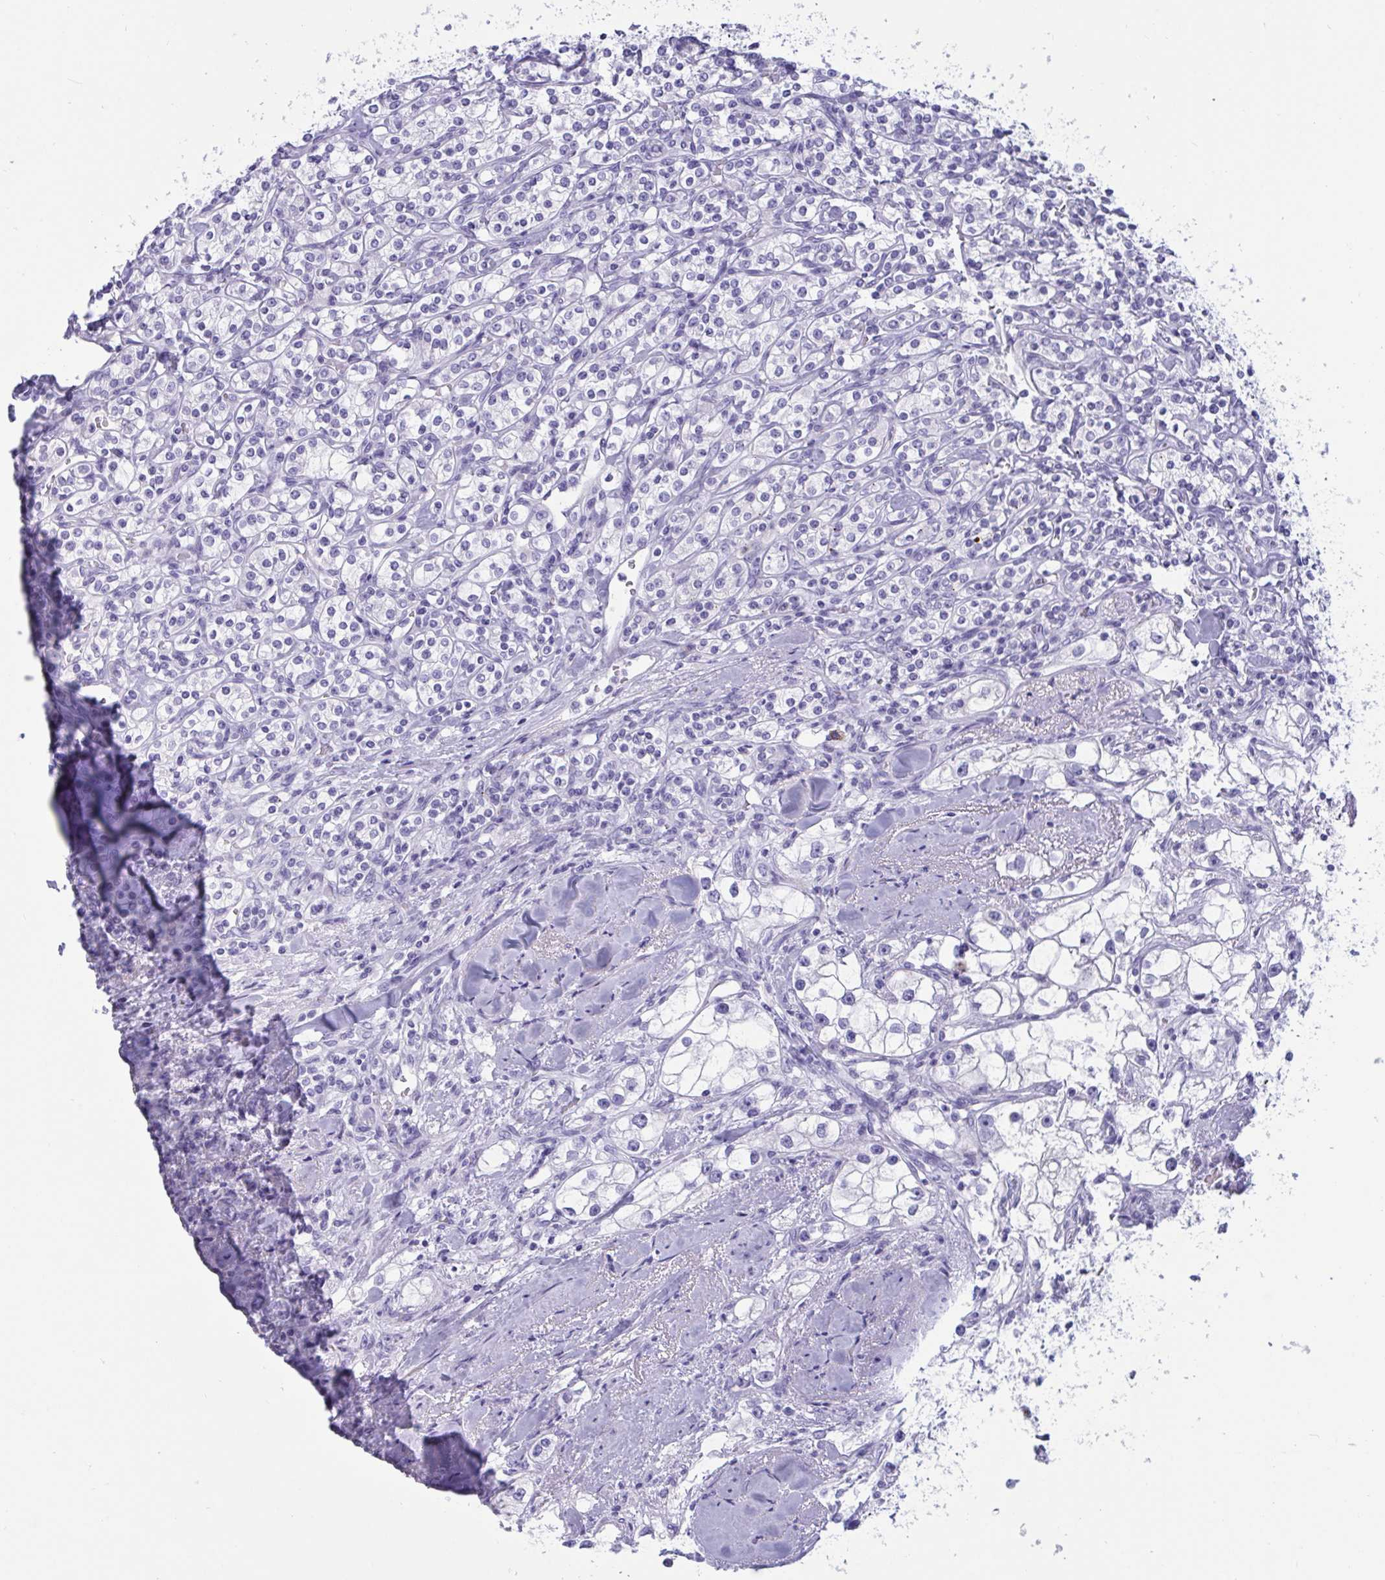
{"staining": {"intensity": "negative", "quantity": "none", "location": "none"}, "tissue": "renal cancer", "cell_type": "Tumor cells", "image_type": "cancer", "snomed": [{"axis": "morphology", "description": "Adenocarcinoma, NOS"}, {"axis": "topography", "description": "Kidney"}], "caption": "Immunohistochemistry histopathology image of neoplastic tissue: renal adenocarcinoma stained with DAB demonstrates no significant protein expression in tumor cells.", "gene": "OXLD1", "patient": {"sex": "male", "age": 77}}